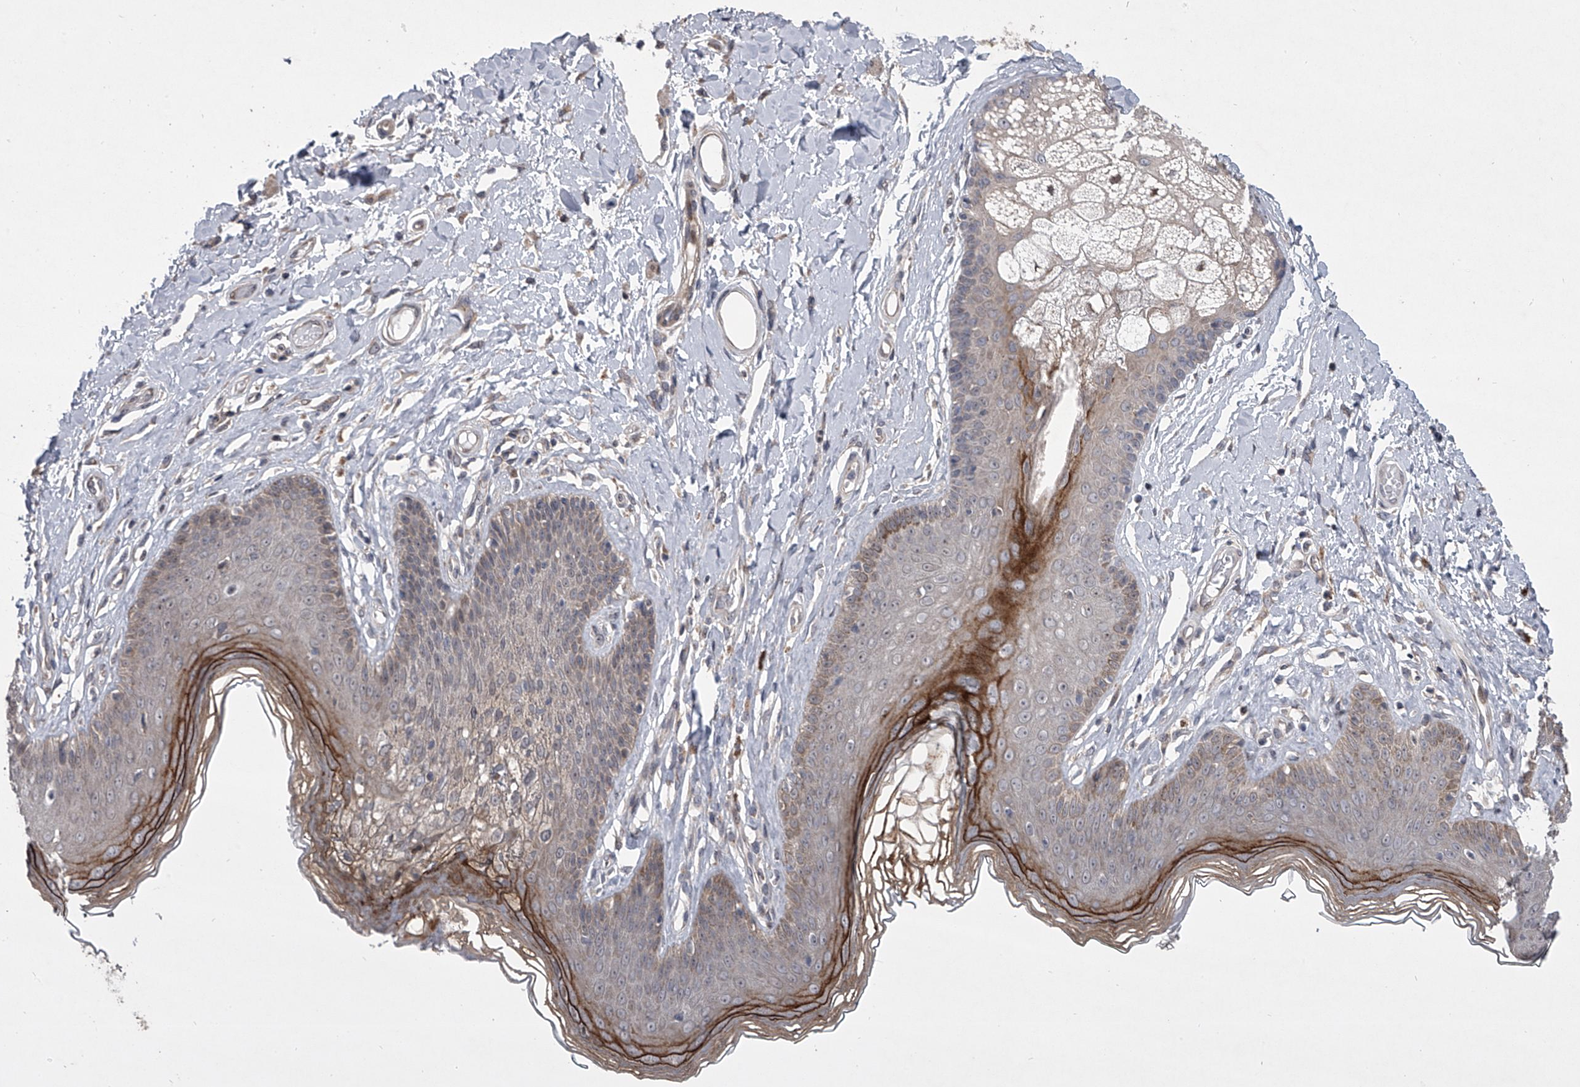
{"staining": {"intensity": "moderate", "quantity": "25%-75%", "location": "cytoplasmic/membranous"}, "tissue": "skin", "cell_type": "Epidermal cells", "image_type": "normal", "snomed": [{"axis": "morphology", "description": "Normal tissue, NOS"}, {"axis": "morphology", "description": "Squamous cell carcinoma, NOS"}, {"axis": "topography", "description": "Vulva"}], "caption": "Immunohistochemical staining of benign human skin displays medium levels of moderate cytoplasmic/membranous positivity in about 25%-75% of epidermal cells.", "gene": "HEATR6", "patient": {"sex": "female", "age": 85}}